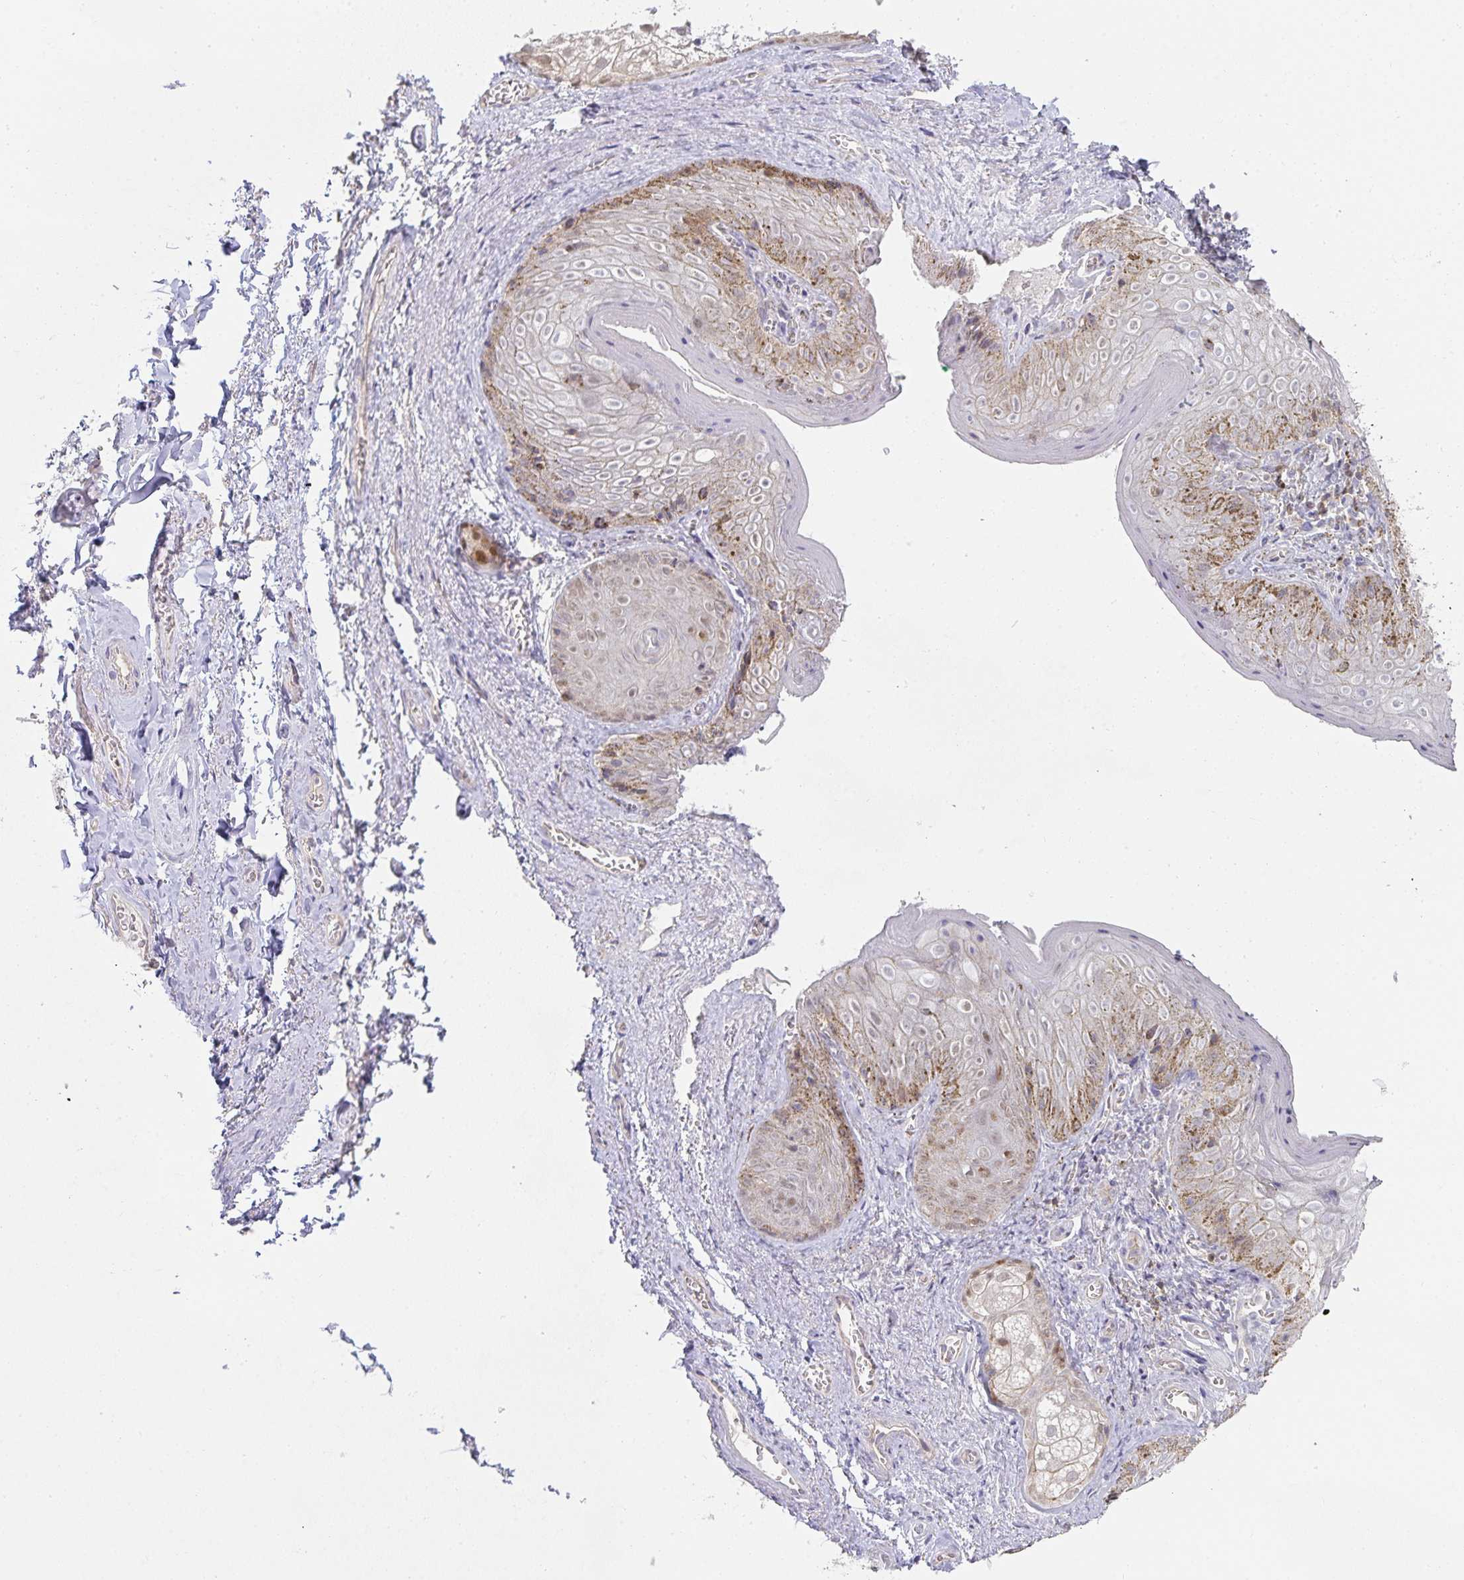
{"staining": {"intensity": "moderate", "quantity": "<25%", "location": "nuclear"}, "tissue": "vagina", "cell_type": "Squamous epithelial cells", "image_type": "normal", "snomed": [{"axis": "morphology", "description": "Normal tissue, NOS"}, {"axis": "topography", "description": "Vulva"}, {"axis": "topography", "description": "Vagina"}, {"axis": "topography", "description": "Peripheral nerve tissue"}], "caption": "This micrograph reveals immunohistochemistry staining of normal vagina, with low moderate nuclear expression in about <25% of squamous epithelial cells.", "gene": "GATA3", "patient": {"sex": "female", "age": 66}}